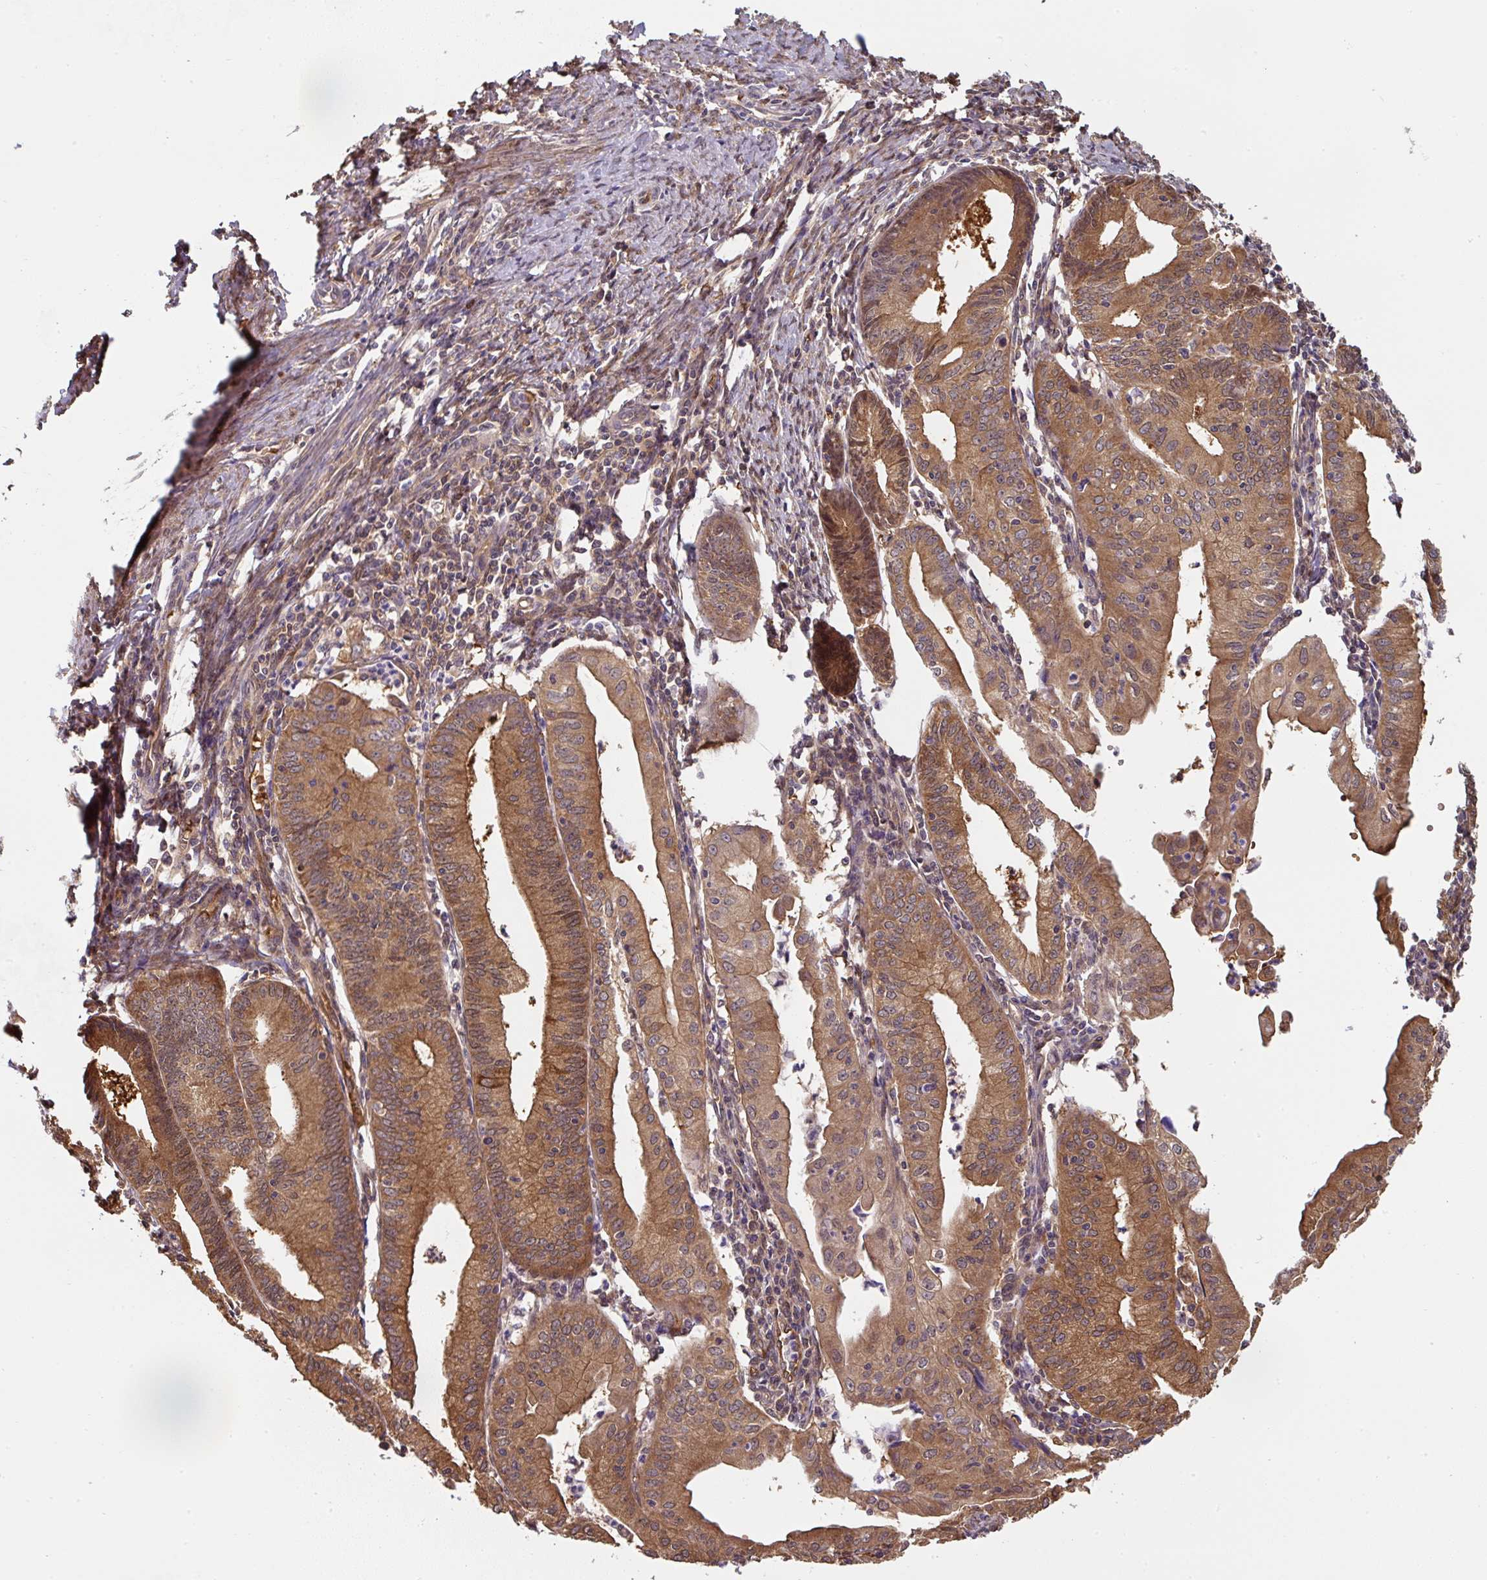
{"staining": {"intensity": "strong", "quantity": ">75%", "location": "cytoplasmic/membranous"}, "tissue": "endometrial cancer", "cell_type": "Tumor cells", "image_type": "cancer", "snomed": [{"axis": "morphology", "description": "Adenocarcinoma, NOS"}, {"axis": "topography", "description": "Endometrium"}], "caption": "Immunohistochemical staining of endometrial cancer (adenocarcinoma) exhibits high levels of strong cytoplasmic/membranous staining in about >75% of tumor cells.", "gene": "ST13", "patient": {"sex": "female", "age": 60}}